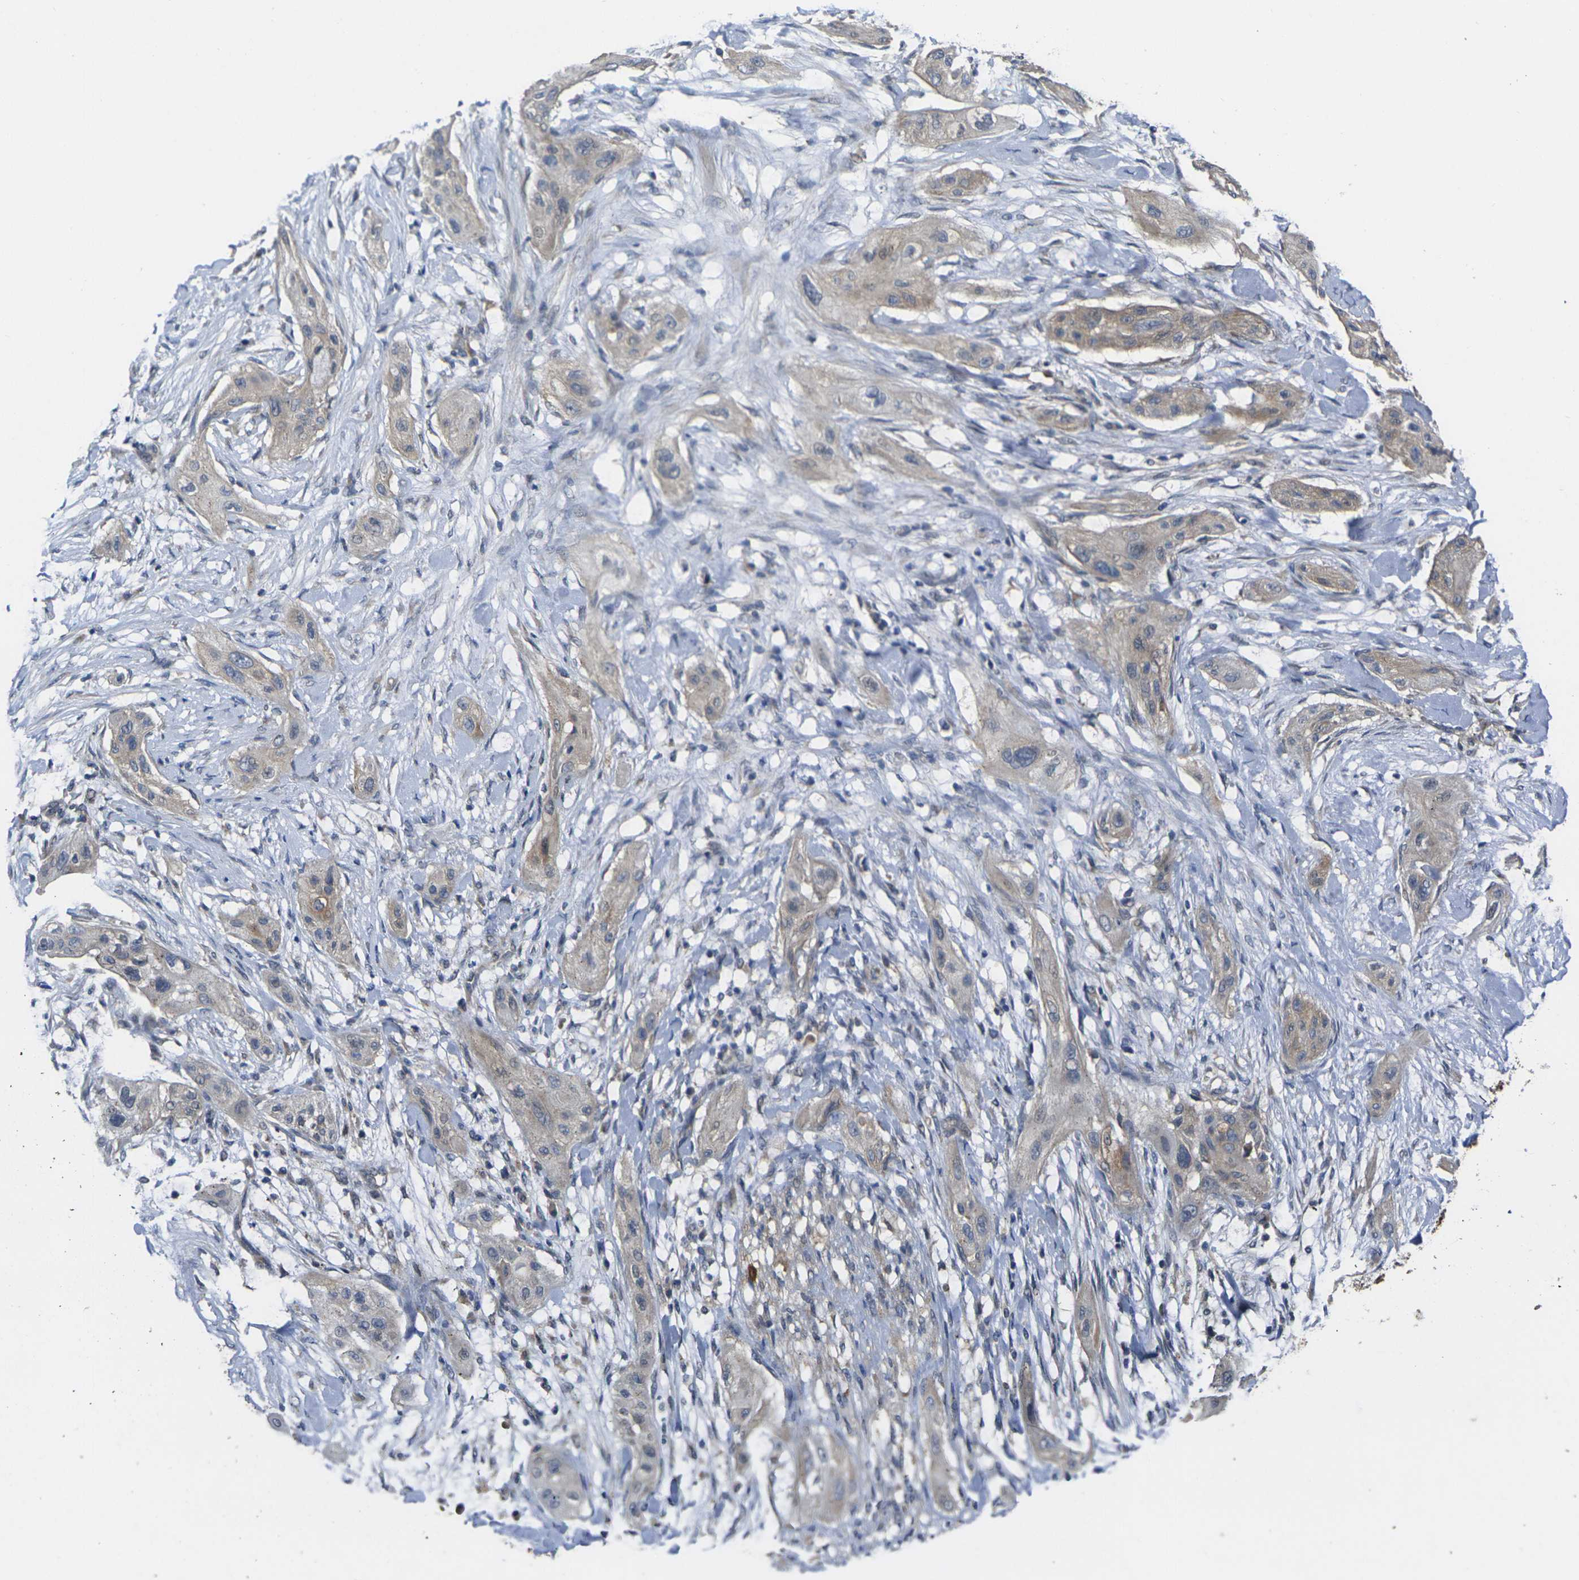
{"staining": {"intensity": "weak", "quantity": ">75%", "location": "cytoplasmic/membranous"}, "tissue": "lung cancer", "cell_type": "Tumor cells", "image_type": "cancer", "snomed": [{"axis": "morphology", "description": "Squamous cell carcinoma, NOS"}, {"axis": "topography", "description": "Lung"}], "caption": "Protein staining of lung cancer (squamous cell carcinoma) tissue reveals weak cytoplasmic/membranous staining in approximately >75% of tumor cells. The staining is performed using DAB brown chromogen to label protein expression. The nuclei are counter-stained blue using hematoxylin.", "gene": "GNA12", "patient": {"sex": "female", "age": 47}}